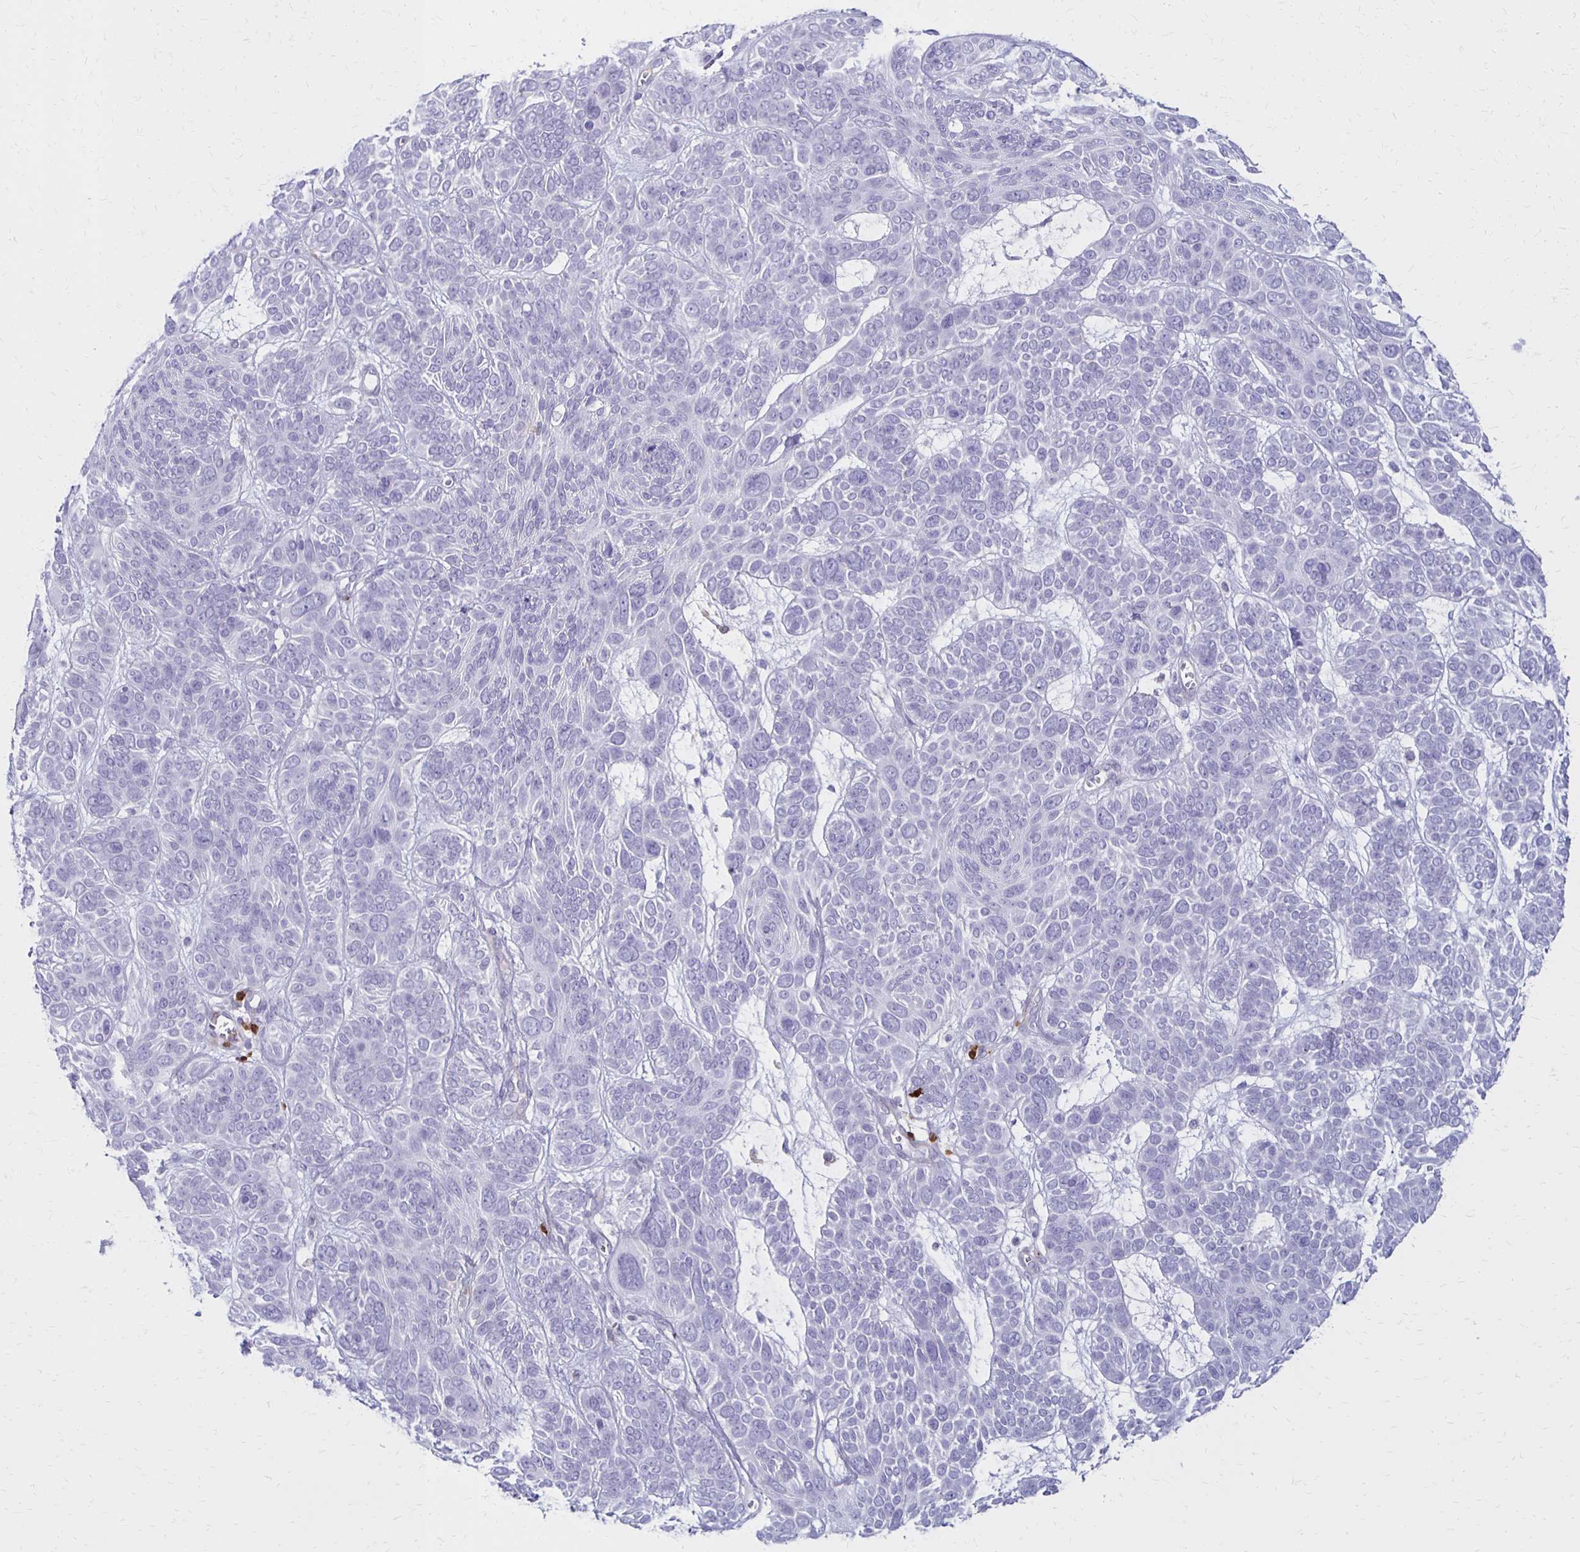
{"staining": {"intensity": "negative", "quantity": "none", "location": "none"}, "tissue": "skin cancer", "cell_type": "Tumor cells", "image_type": "cancer", "snomed": [{"axis": "morphology", "description": "Basal cell carcinoma"}, {"axis": "topography", "description": "Skin"}, {"axis": "topography", "description": "Skin of face"}], "caption": "DAB (3,3'-diaminobenzidine) immunohistochemical staining of human skin cancer (basal cell carcinoma) exhibits no significant expression in tumor cells.", "gene": "CCL21", "patient": {"sex": "male", "age": 73}}